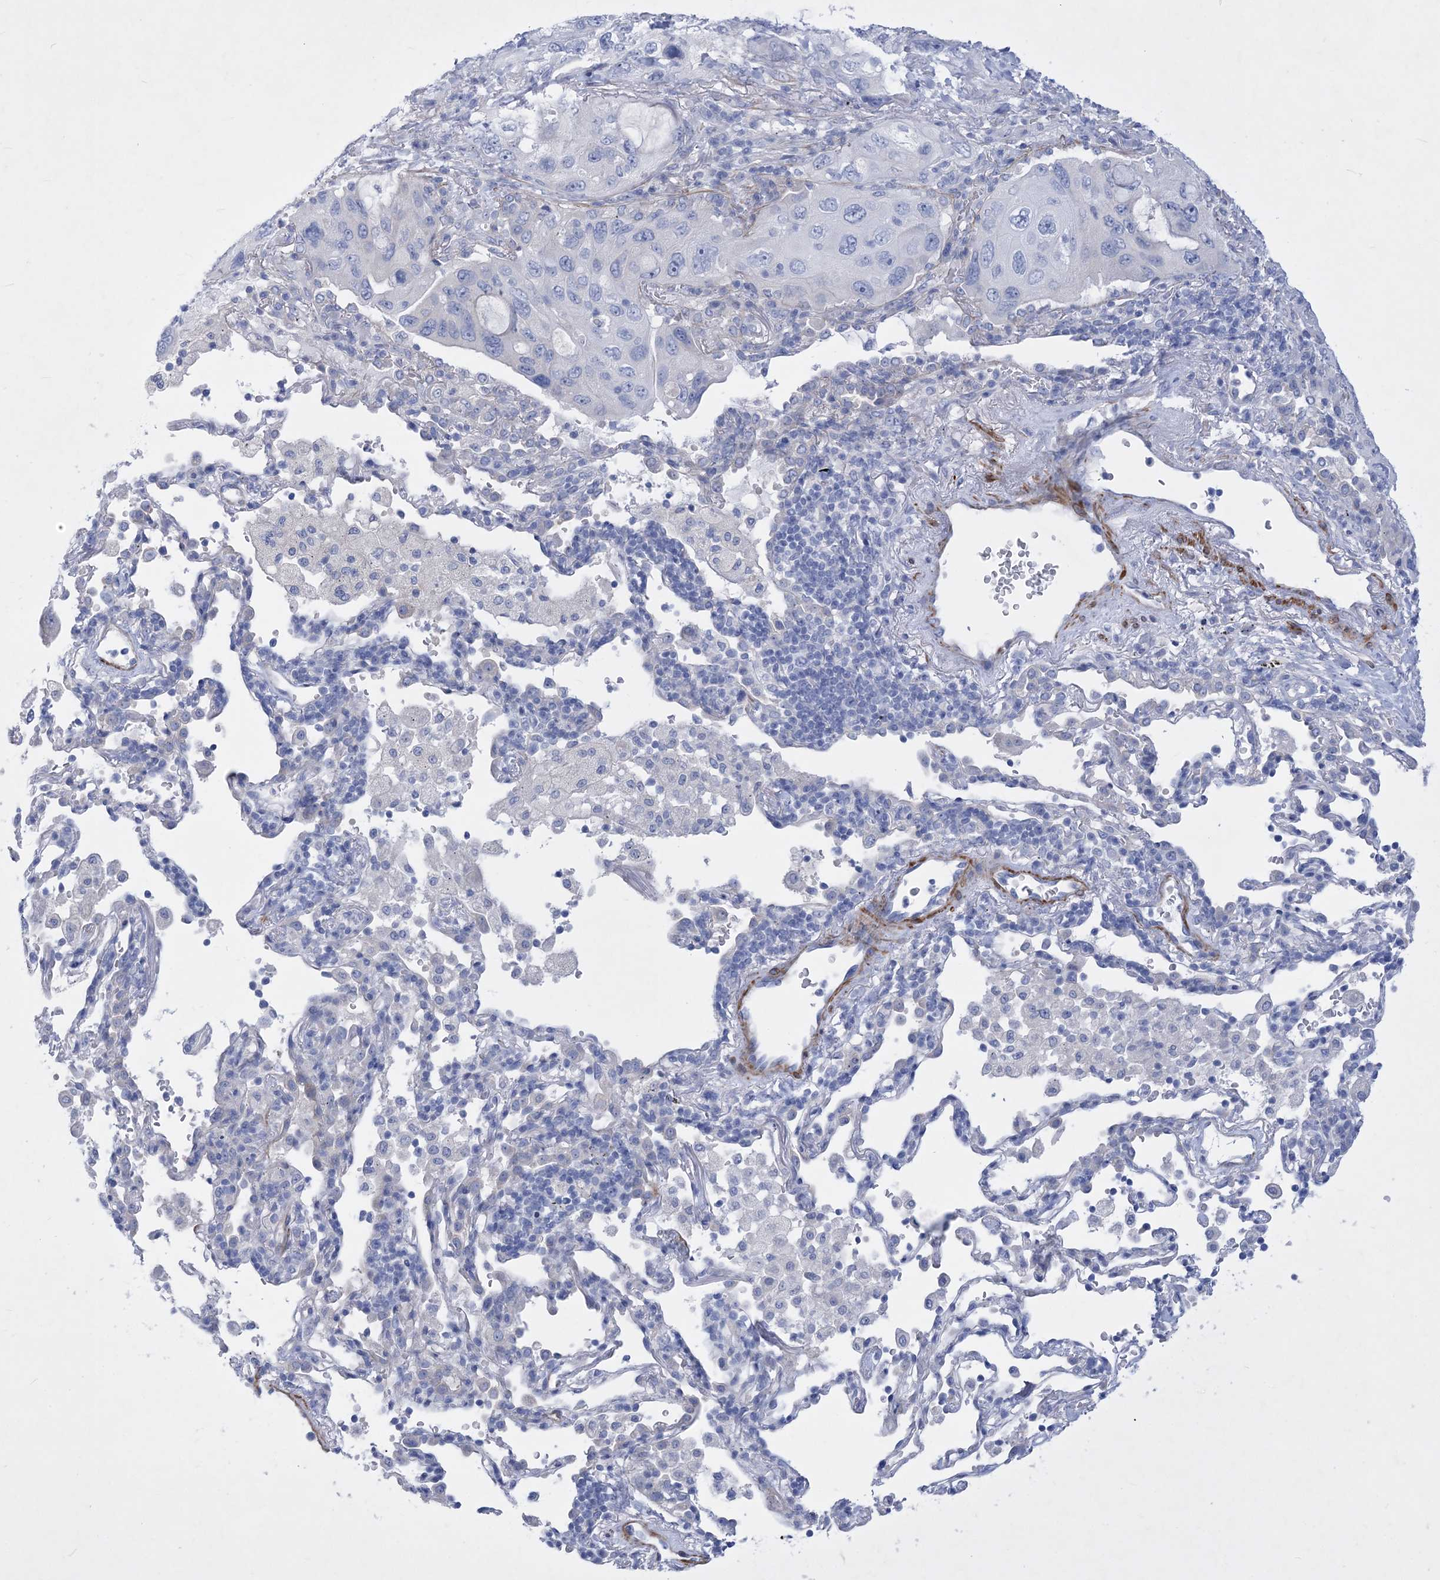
{"staining": {"intensity": "negative", "quantity": "none", "location": "none"}, "tissue": "lung cancer", "cell_type": "Tumor cells", "image_type": "cancer", "snomed": [{"axis": "morphology", "description": "Squamous cell carcinoma, NOS"}, {"axis": "topography", "description": "Lung"}], "caption": "Image shows no significant protein expression in tumor cells of lung cancer.", "gene": "WDR74", "patient": {"sex": "female", "age": 73}}